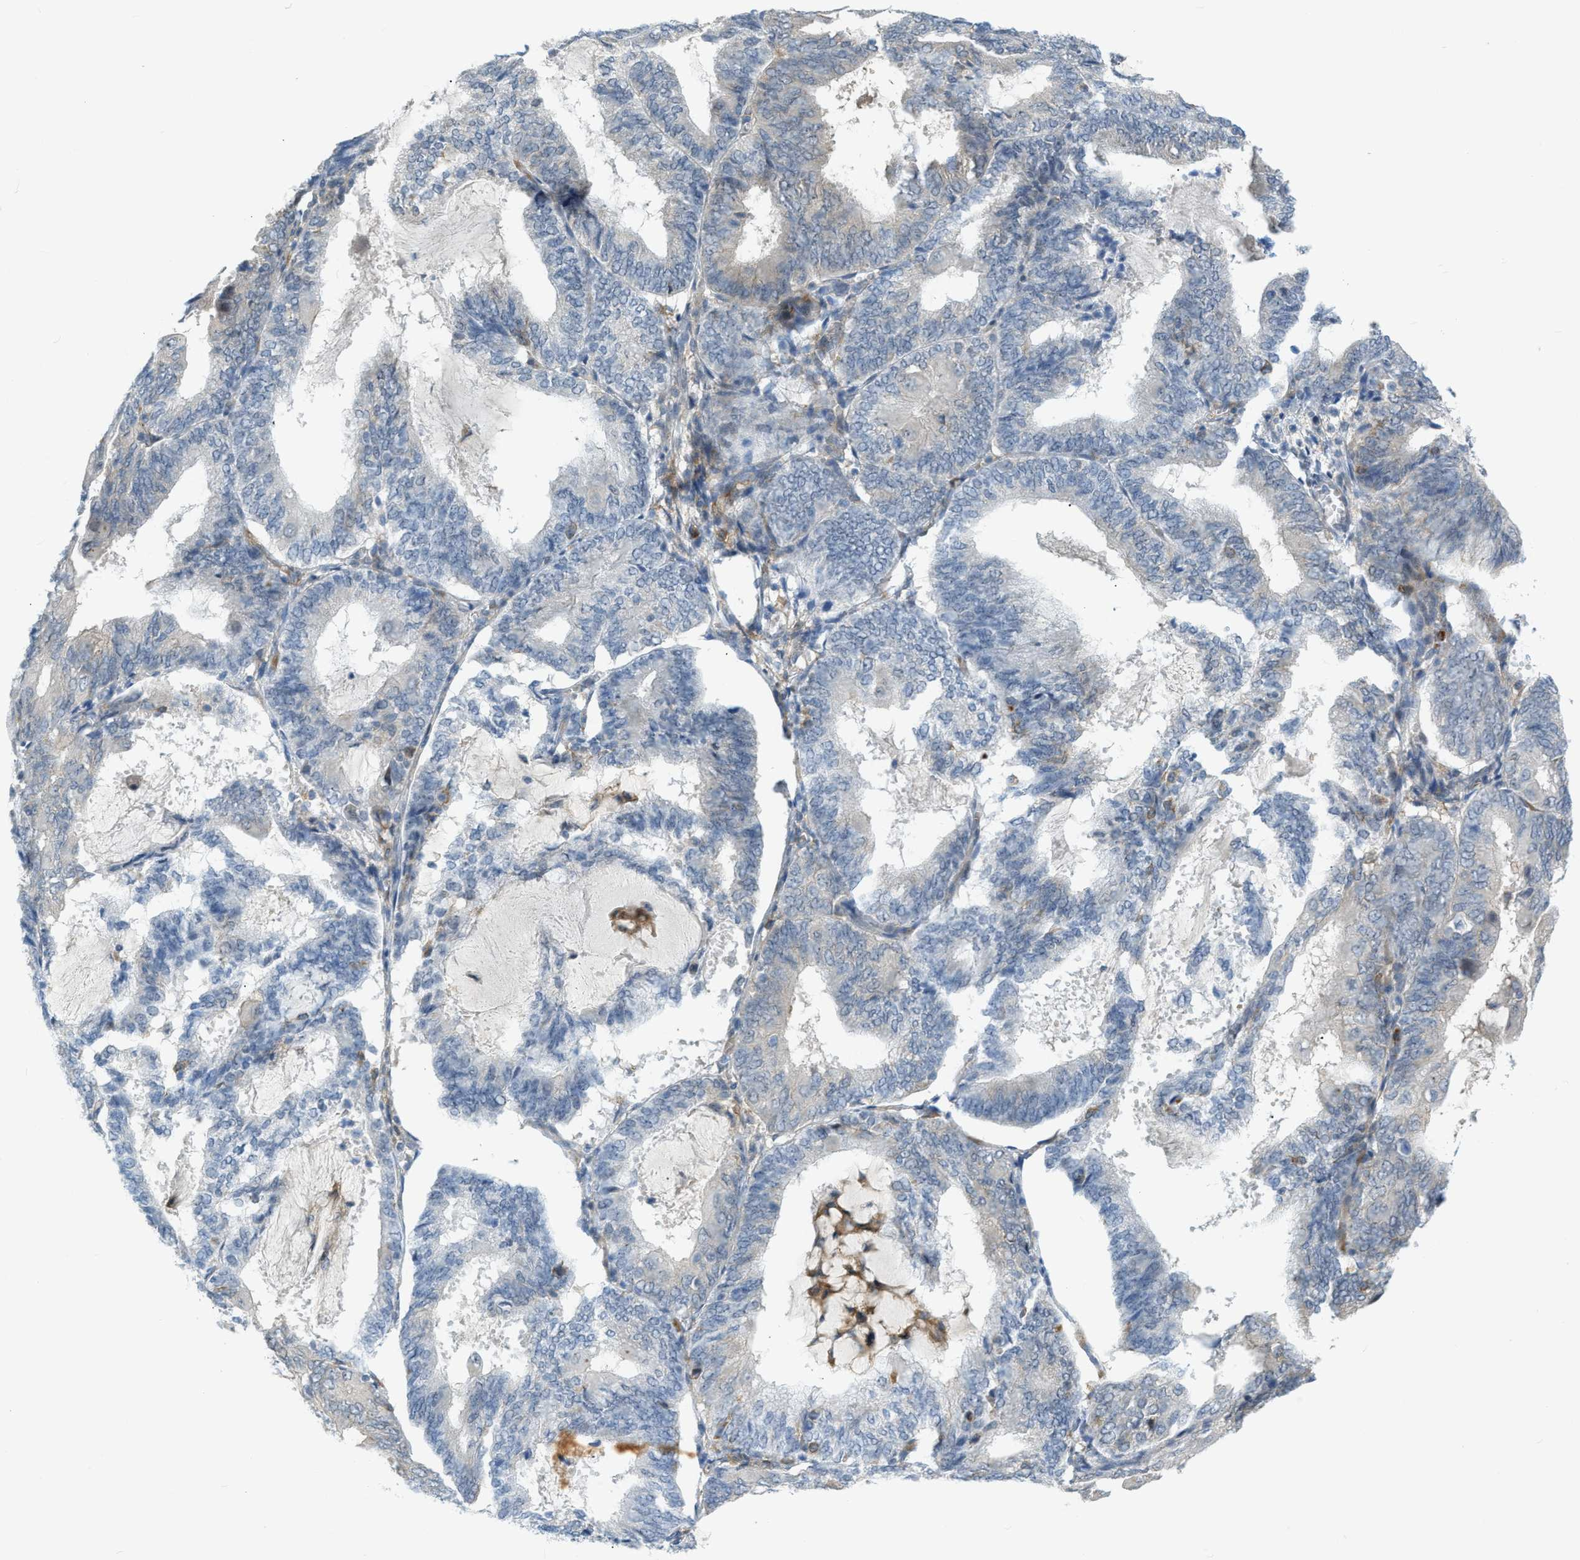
{"staining": {"intensity": "weak", "quantity": "<25%", "location": "cytoplasmic/membranous"}, "tissue": "endometrial cancer", "cell_type": "Tumor cells", "image_type": "cancer", "snomed": [{"axis": "morphology", "description": "Adenocarcinoma, NOS"}, {"axis": "topography", "description": "Endometrium"}], "caption": "High power microscopy micrograph of an immunohistochemistry (IHC) micrograph of adenocarcinoma (endometrial), revealing no significant staining in tumor cells.", "gene": "ZNF408", "patient": {"sex": "female", "age": 81}}